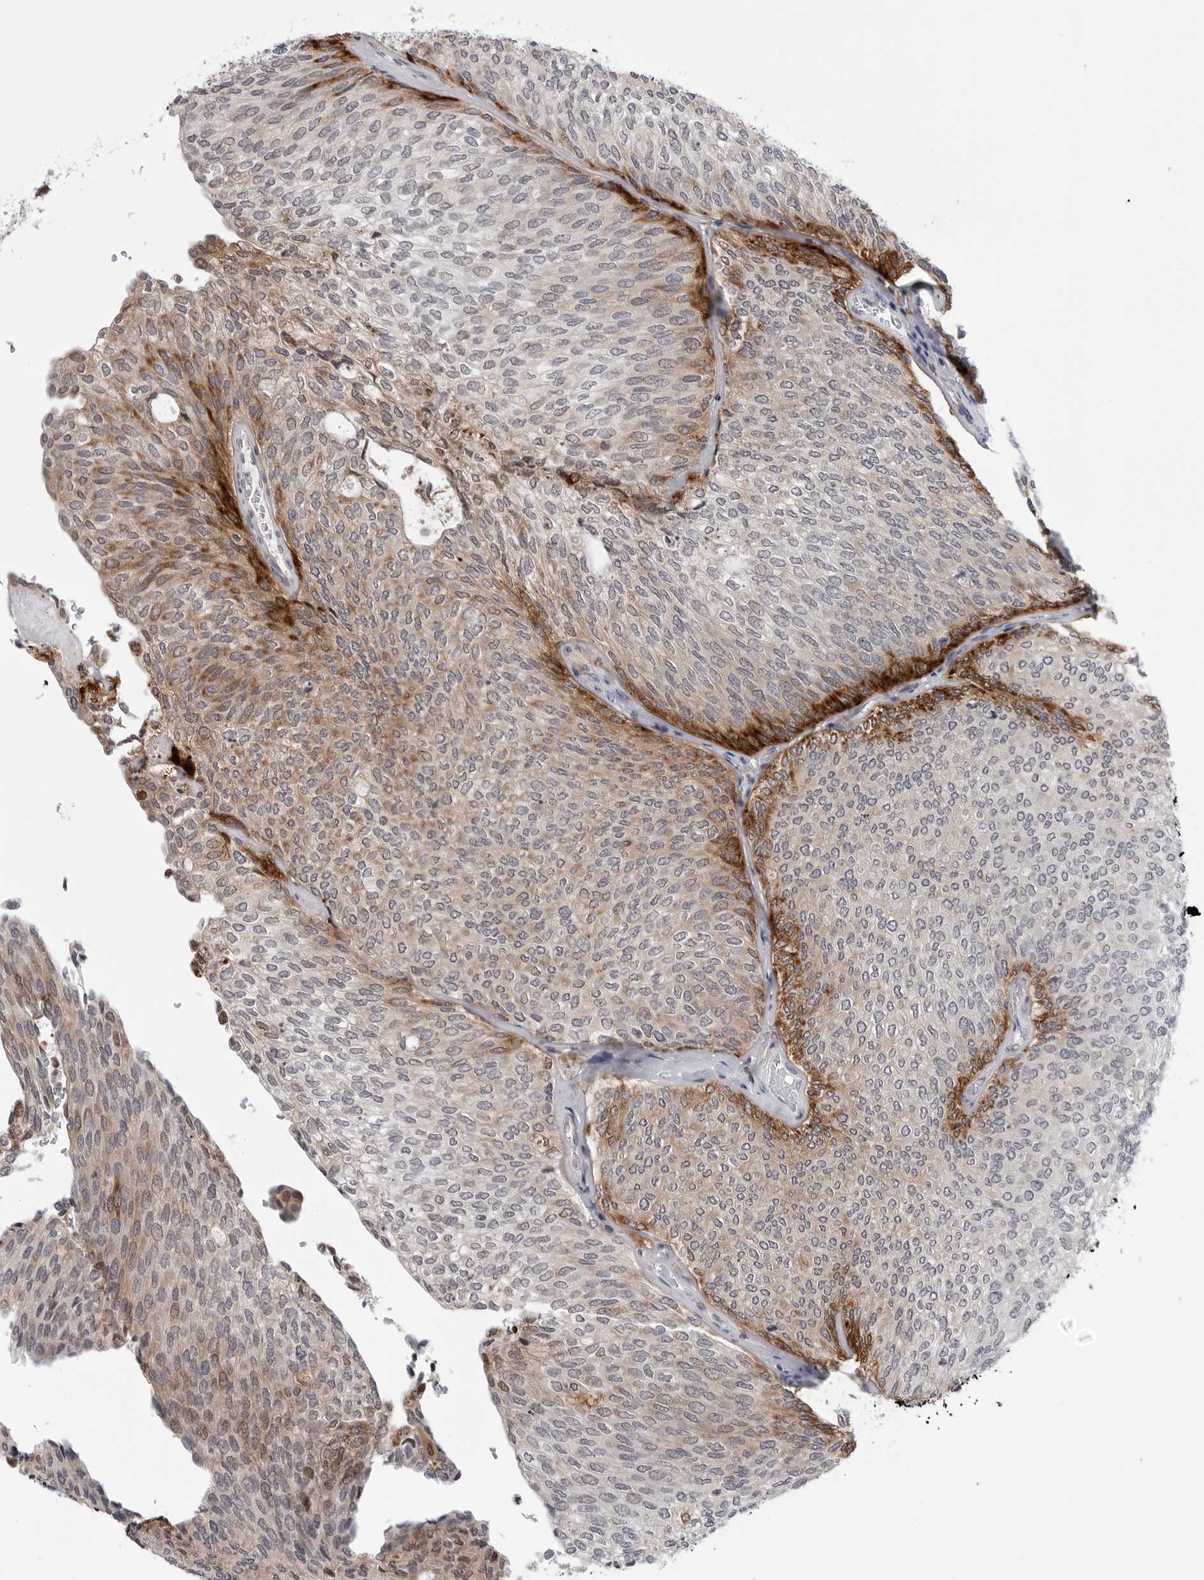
{"staining": {"intensity": "strong", "quantity": "<25%", "location": "cytoplasmic/membranous"}, "tissue": "urothelial cancer", "cell_type": "Tumor cells", "image_type": "cancer", "snomed": [{"axis": "morphology", "description": "Urothelial carcinoma, Low grade"}, {"axis": "topography", "description": "Urinary bladder"}], "caption": "Urothelial cancer stained for a protein (brown) demonstrates strong cytoplasmic/membranous positive staining in about <25% of tumor cells.", "gene": "CDK20", "patient": {"sex": "female", "age": 79}}